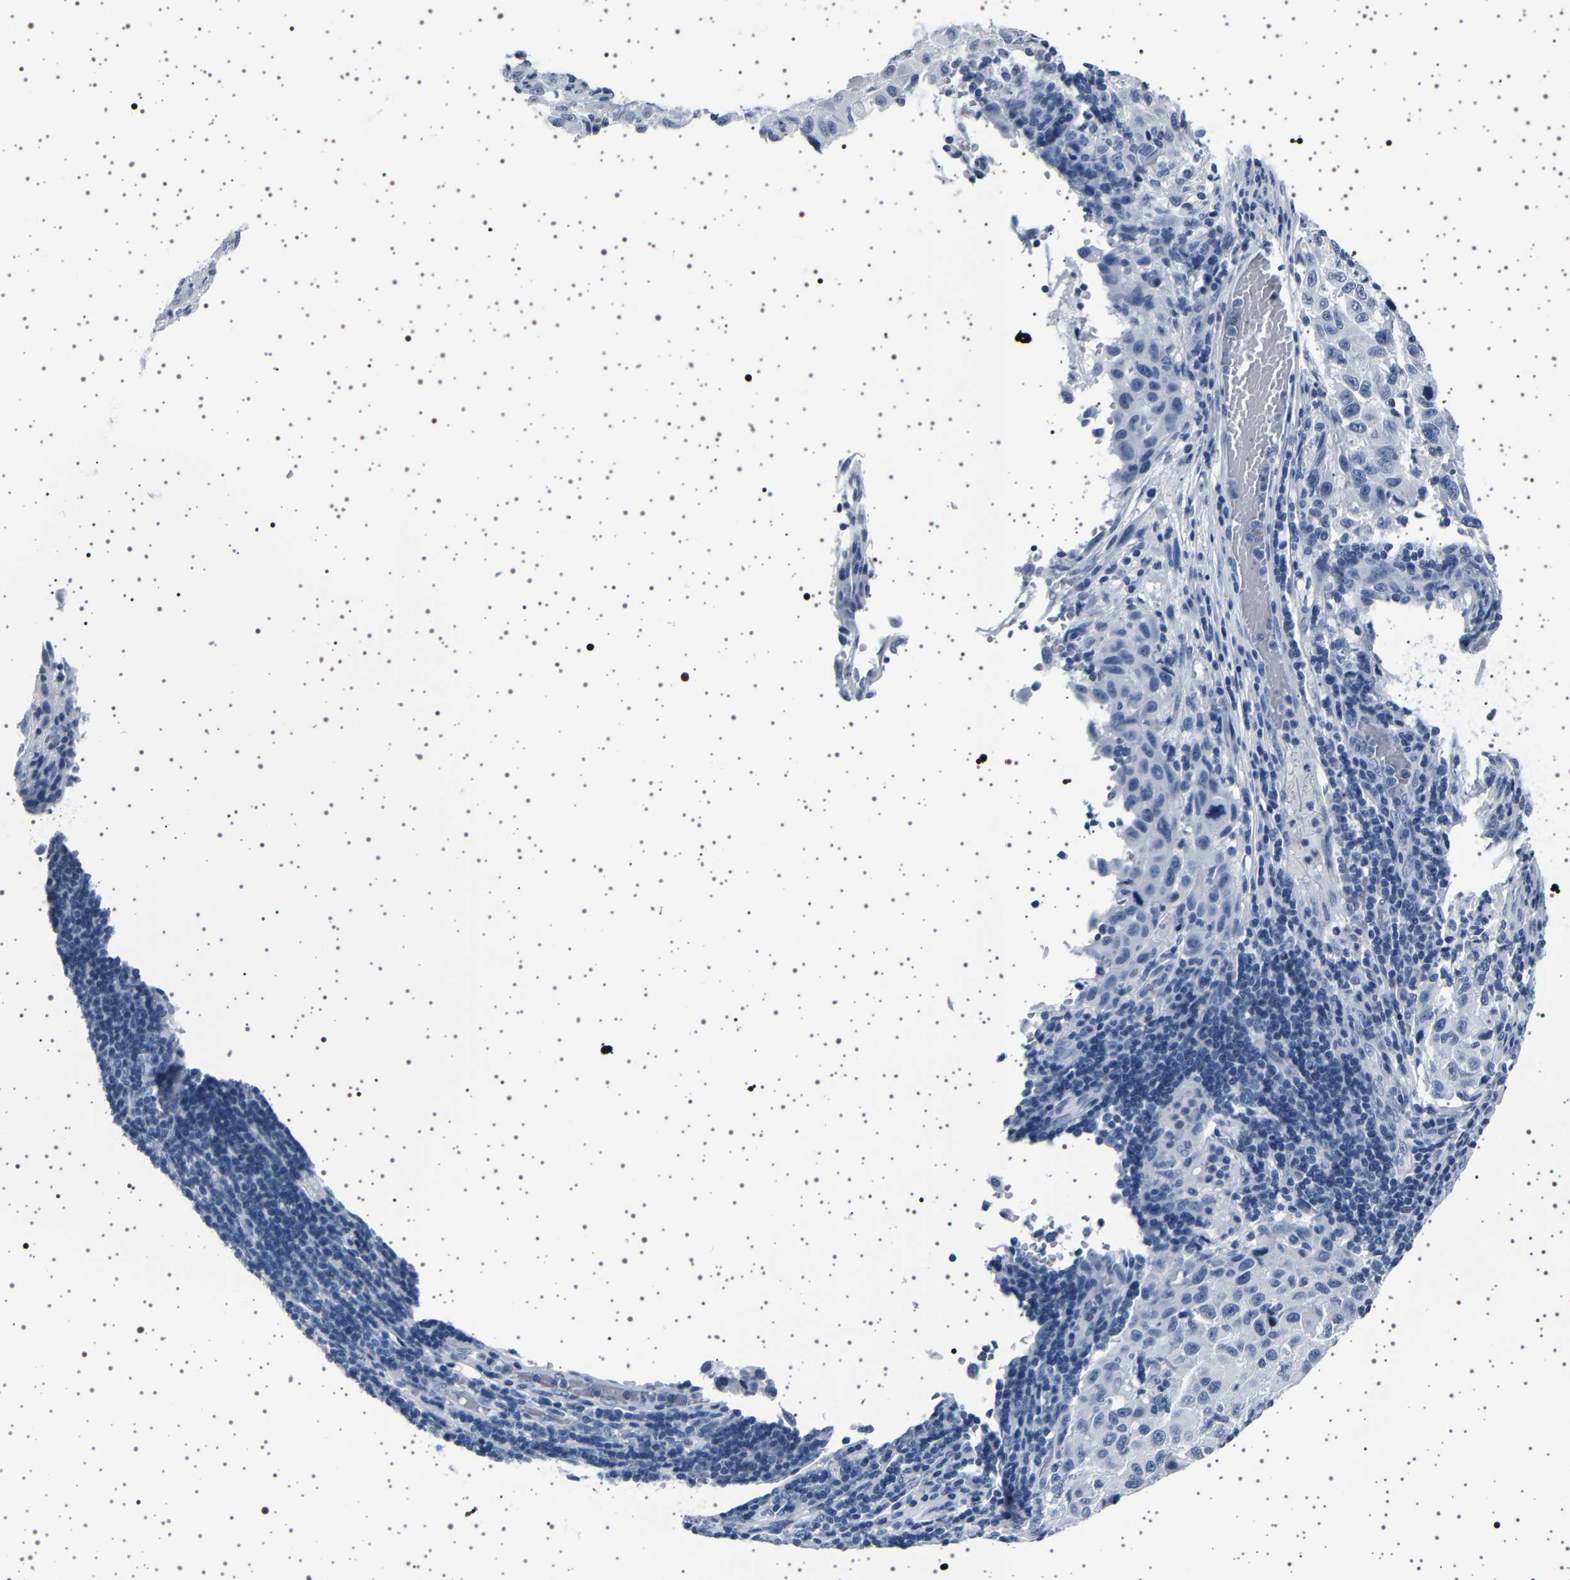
{"staining": {"intensity": "negative", "quantity": "none", "location": "none"}, "tissue": "melanoma", "cell_type": "Tumor cells", "image_type": "cancer", "snomed": [{"axis": "morphology", "description": "Malignant melanoma, Metastatic site"}, {"axis": "topography", "description": "Lymph node"}], "caption": "A histopathology image of melanoma stained for a protein shows no brown staining in tumor cells. The staining was performed using DAB to visualize the protein expression in brown, while the nuclei were stained in blue with hematoxylin (Magnification: 20x).", "gene": "TFF3", "patient": {"sex": "male", "age": 61}}